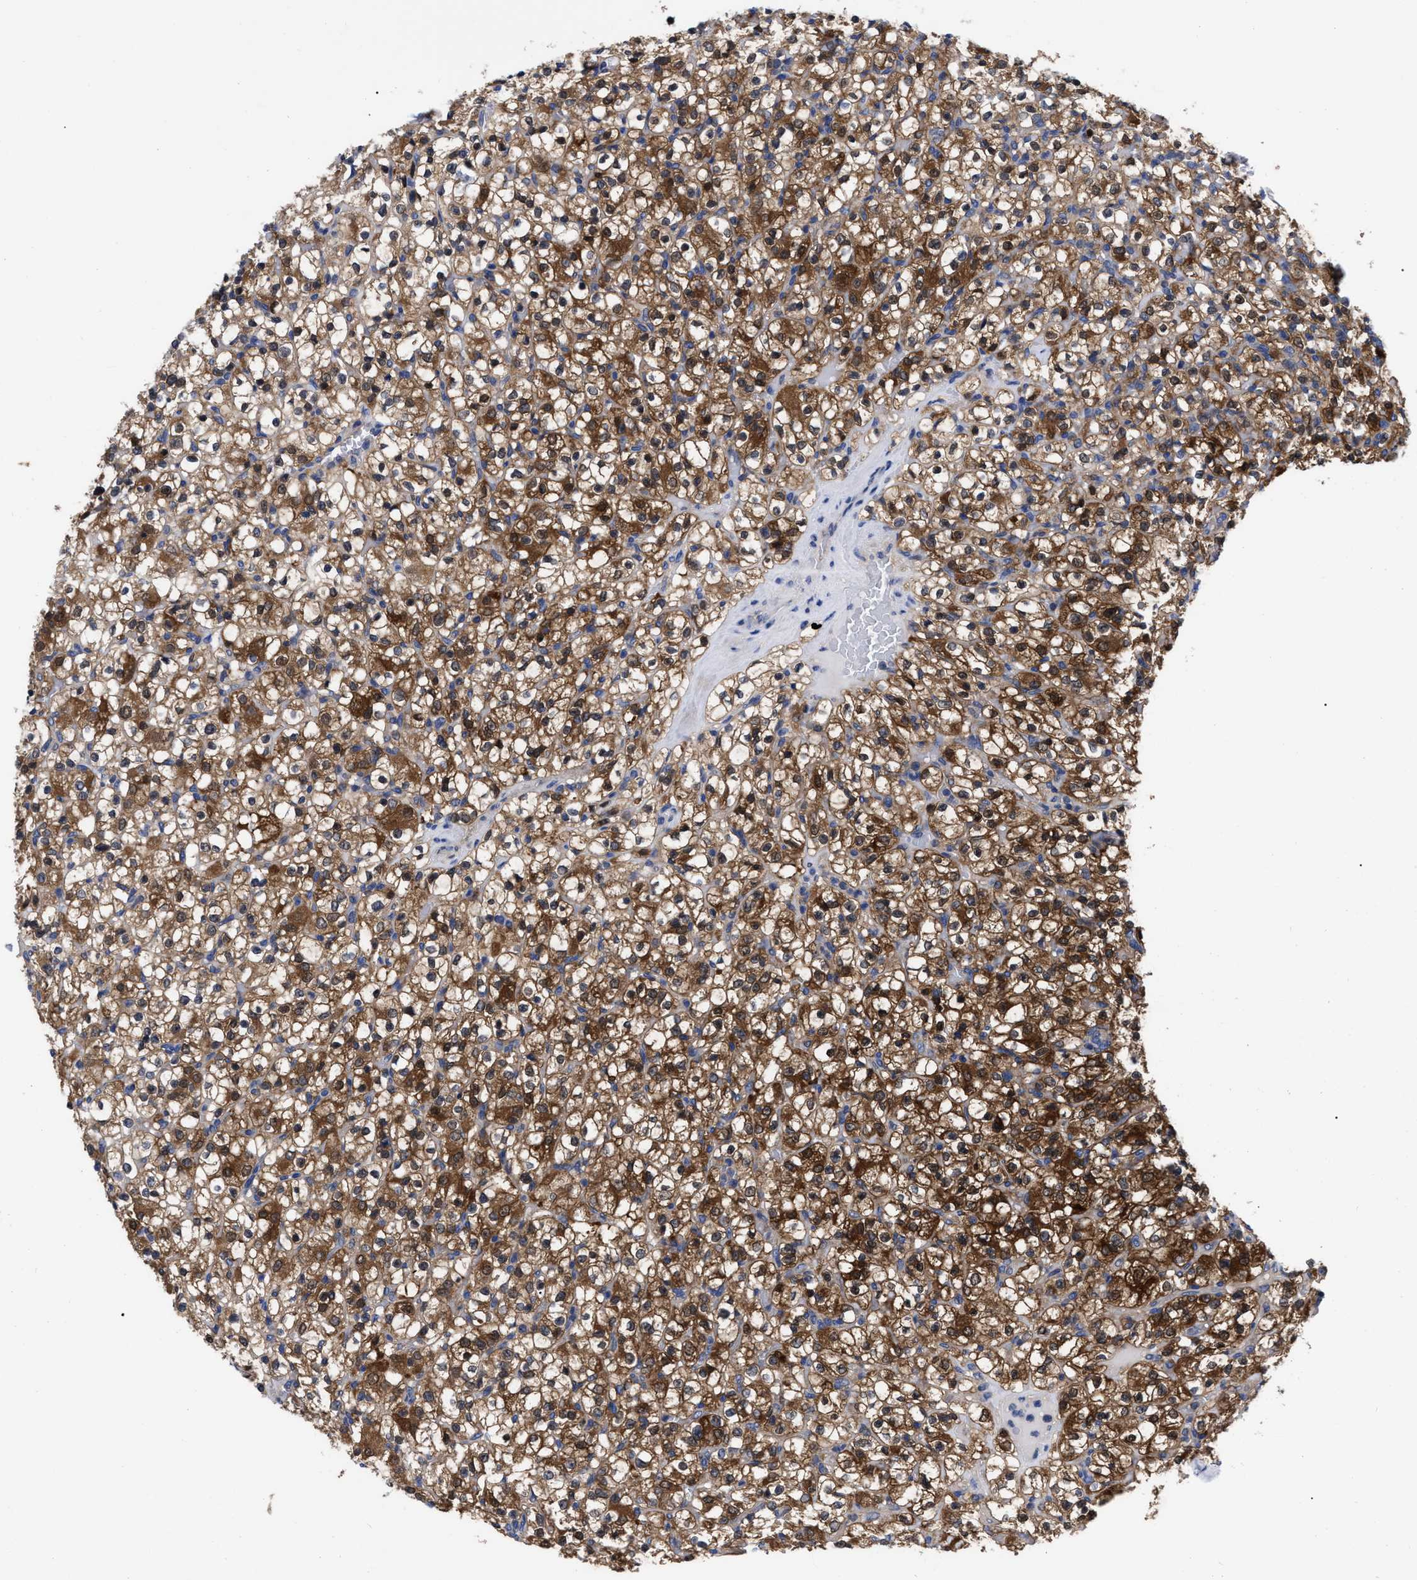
{"staining": {"intensity": "moderate", "quantity": ">75%", "location": "cytoplasmic/membranous"}, "tissue": "renal cancer", "cell_type": "Tumor cells", "image_type": "cancer", "snomed": [{"axis": "morphology", "description": "Normal tissue, NOS"}, {"axis": "morphology", "description": "Adenocarcinoma, NOS"}, {"axis": "topography", "description": "Kidney"}], "caption": "High-power microscopy captured an IHC micrograph of renal adenocarcinoma, revealing moderate cytoplasmic/membranous expression in about >75% of tumor cells.", "gene": "RBKS", "patient": {"sex": "female", "age": 72}}